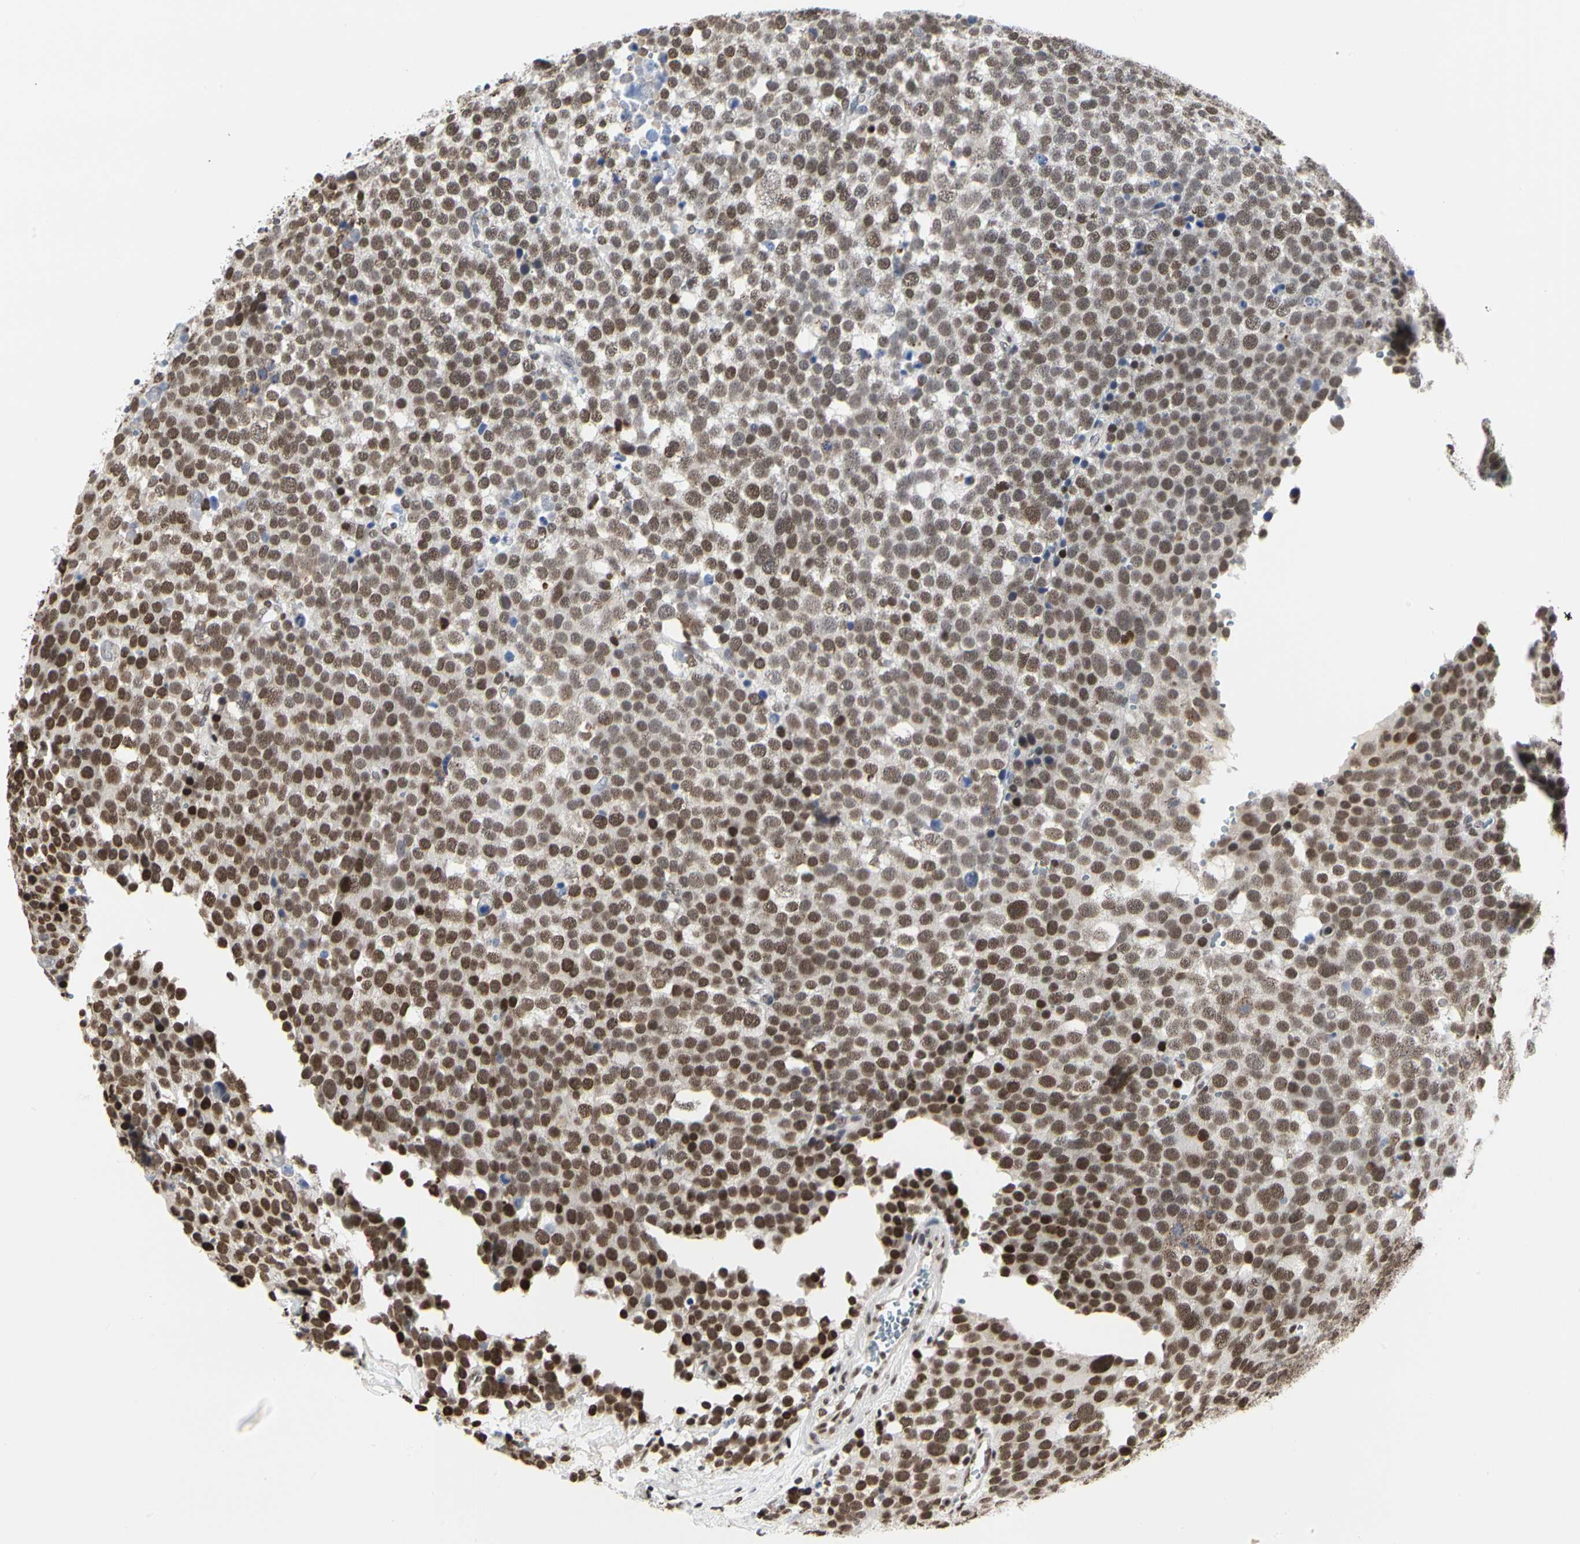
{"staining": {"intensity": "moderate", "quantity": ">75%", "location": "nuclear"}, "tissue": "testis cancer", "cell_type": "Tumor cells", "image_type": "cancer", "snomed": [{"axis": "morphology", "description": "Seminoma, NOS"}, {"axis": "topography", "description": "Testis"}], "caption": "Seminoma (testis) was stained to show a protein in brown. There is medium levels of moderate nuclear expression in about >75% of tumor cells. The protein of interest is shown in brown color, while the nuclei are stained blue.", "gene": "PRMT3", "patient": {"sex": "male", "age": 71}}